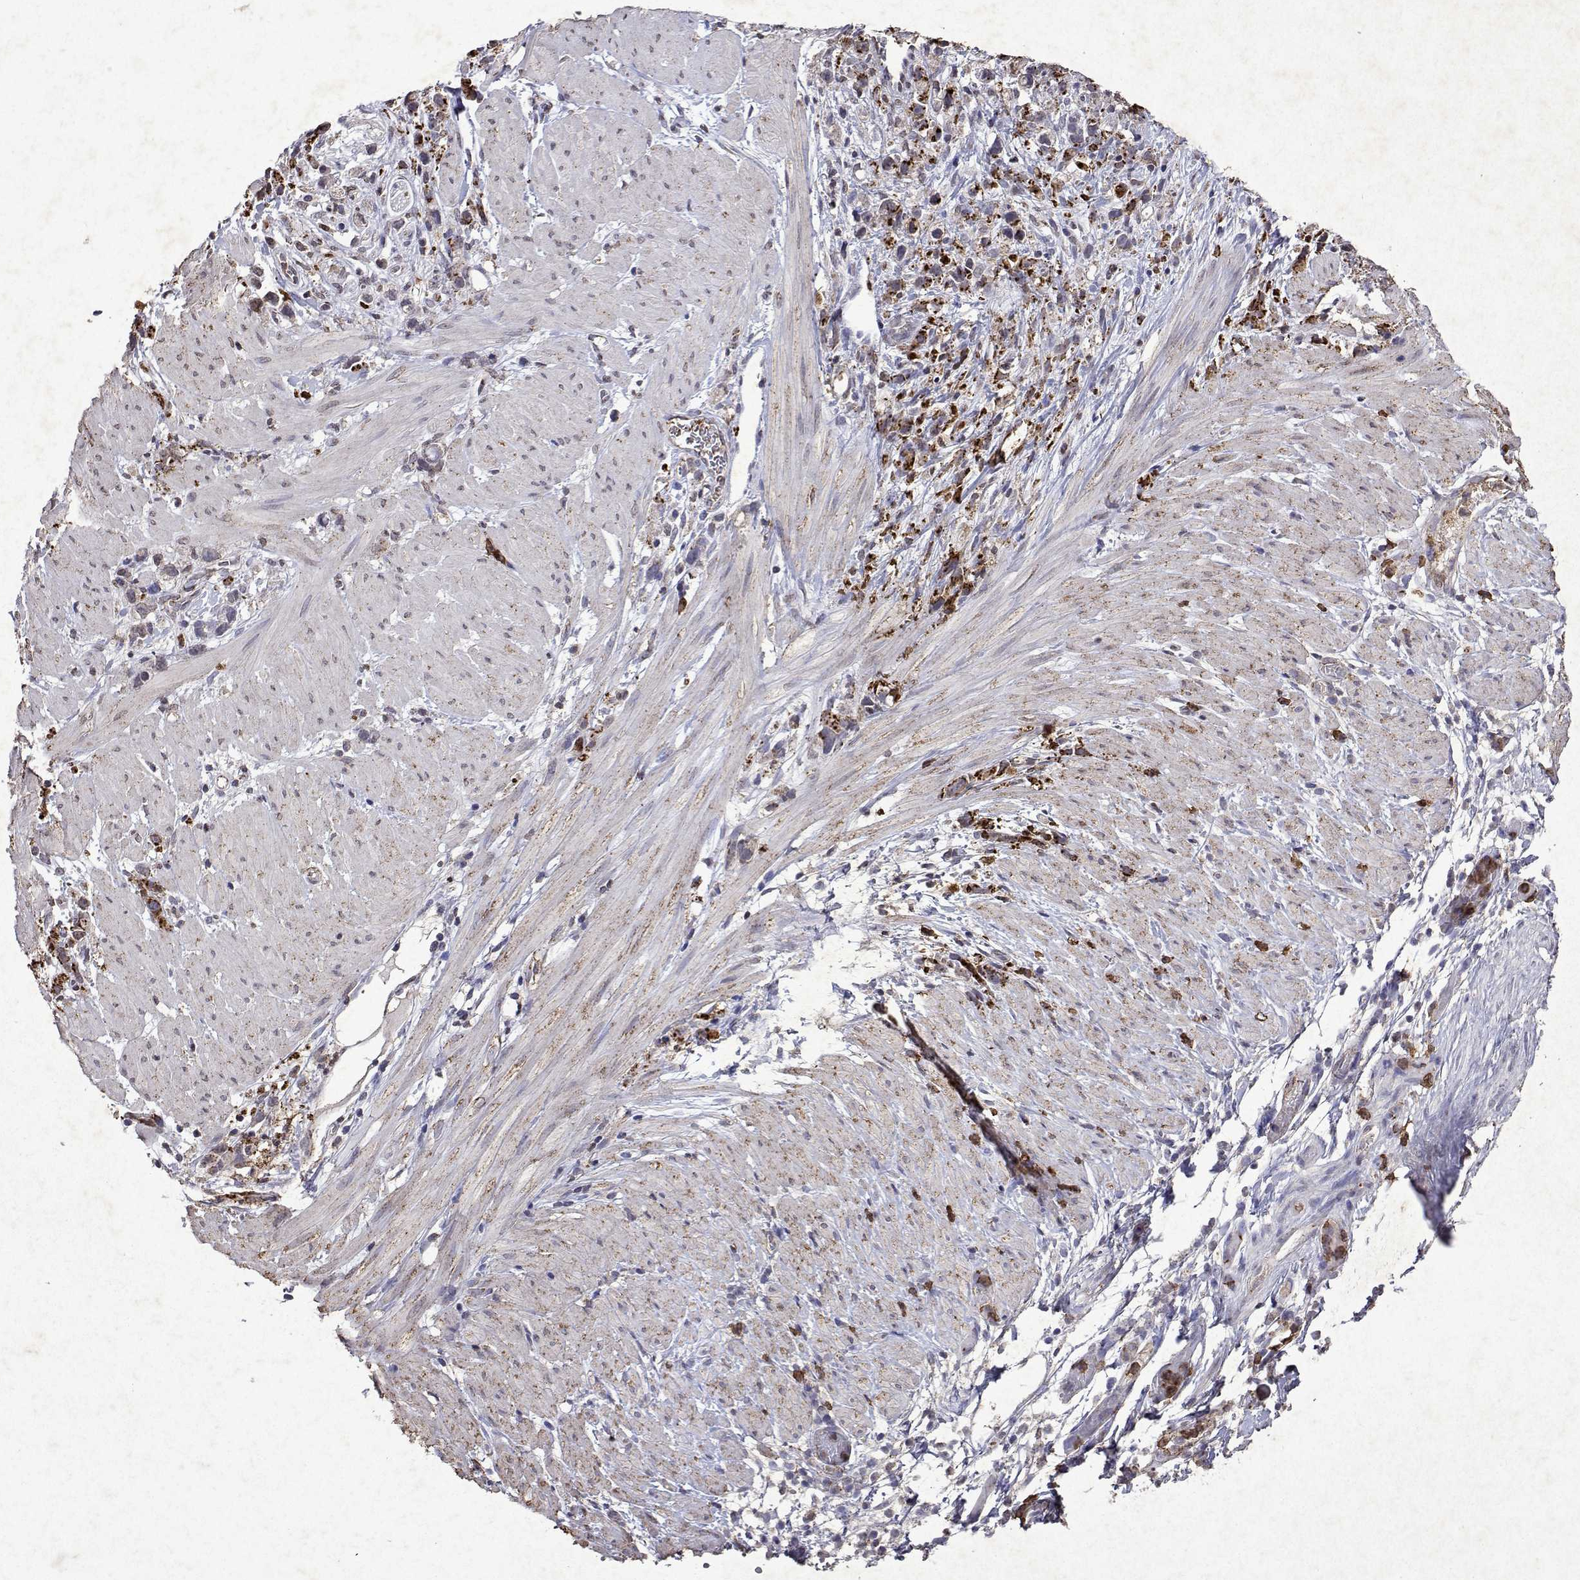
{"staining": {"intensity": "strong", "quantity": "25%-75%", "location": "cytoplasmic/membranous"}, "tissue": "stomach cancer", "cell_type": "Tumor cells", "image_type": "cancer", "snomed": [{"axis": "morphology", "description": "Adenocarcinoma, NOS"}, {"axis": "topography", "description": "Stomach"}], "caption": "This is an image of immunohistochemistry staining of stomach cancer, which shows strong positivity in the cytoplasmic/membranous of tumor cells.", "gene": "DUSP28", "patient": {"sex": "female", "age": 59}}